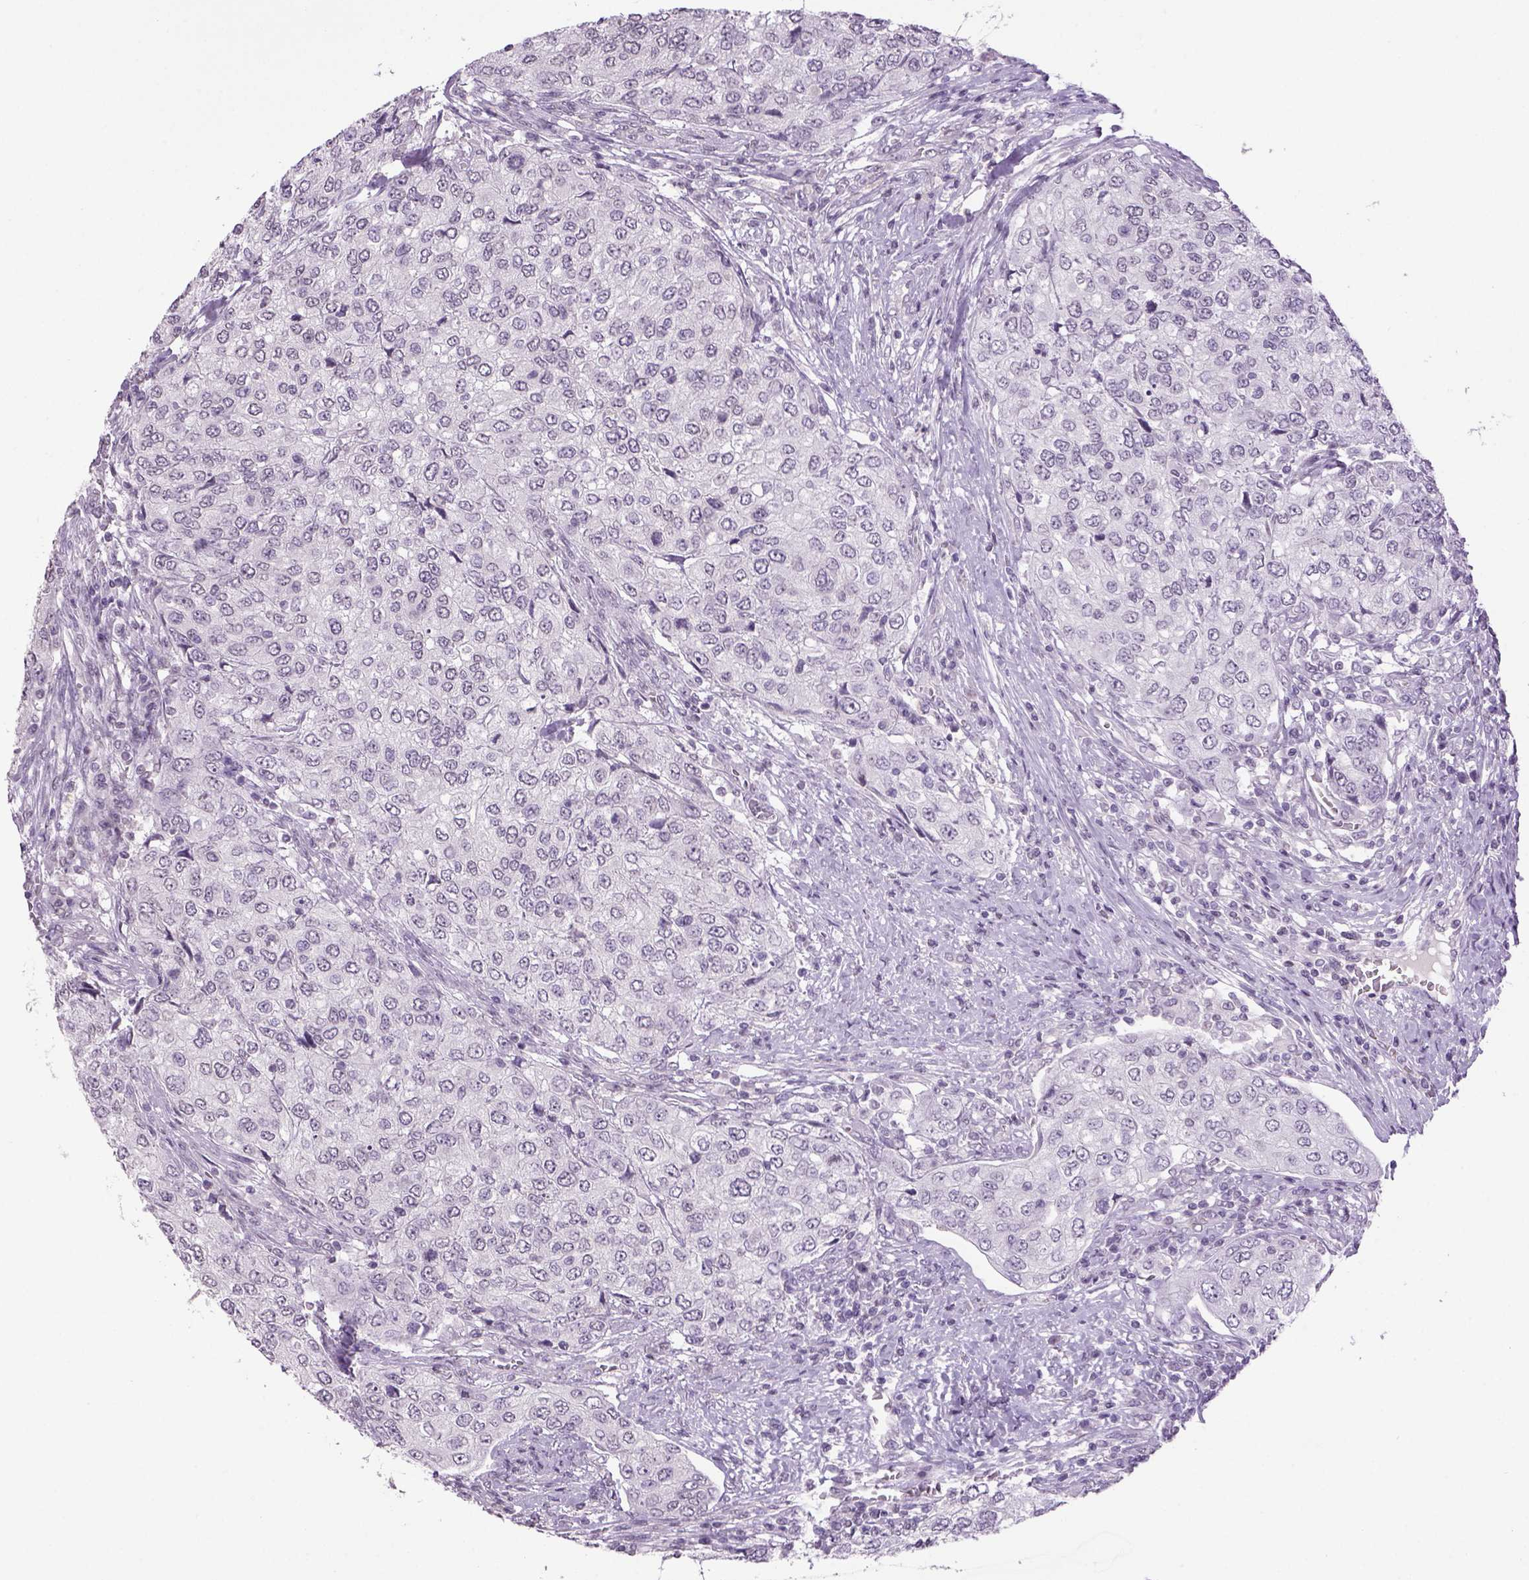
{"staining": {"intensity": "negative", "quantity": "none", "location": "none"}, "tissue": "urothelial cancer", "cell_type": "Tumor cells", "image_type": "cancer", "snomed": [{"axis": "morphology", "description": "Urothelial carcinoma, High grade"}, {"axis": "topography", "description": "Urinary bladder"}], "caption": "A photomicrograph of human urothelial carcinoma (high-grade) is negative for staining in tumor cells.", "gene": "PRRT1", "patient": {"sex": "female", "age": 78}}